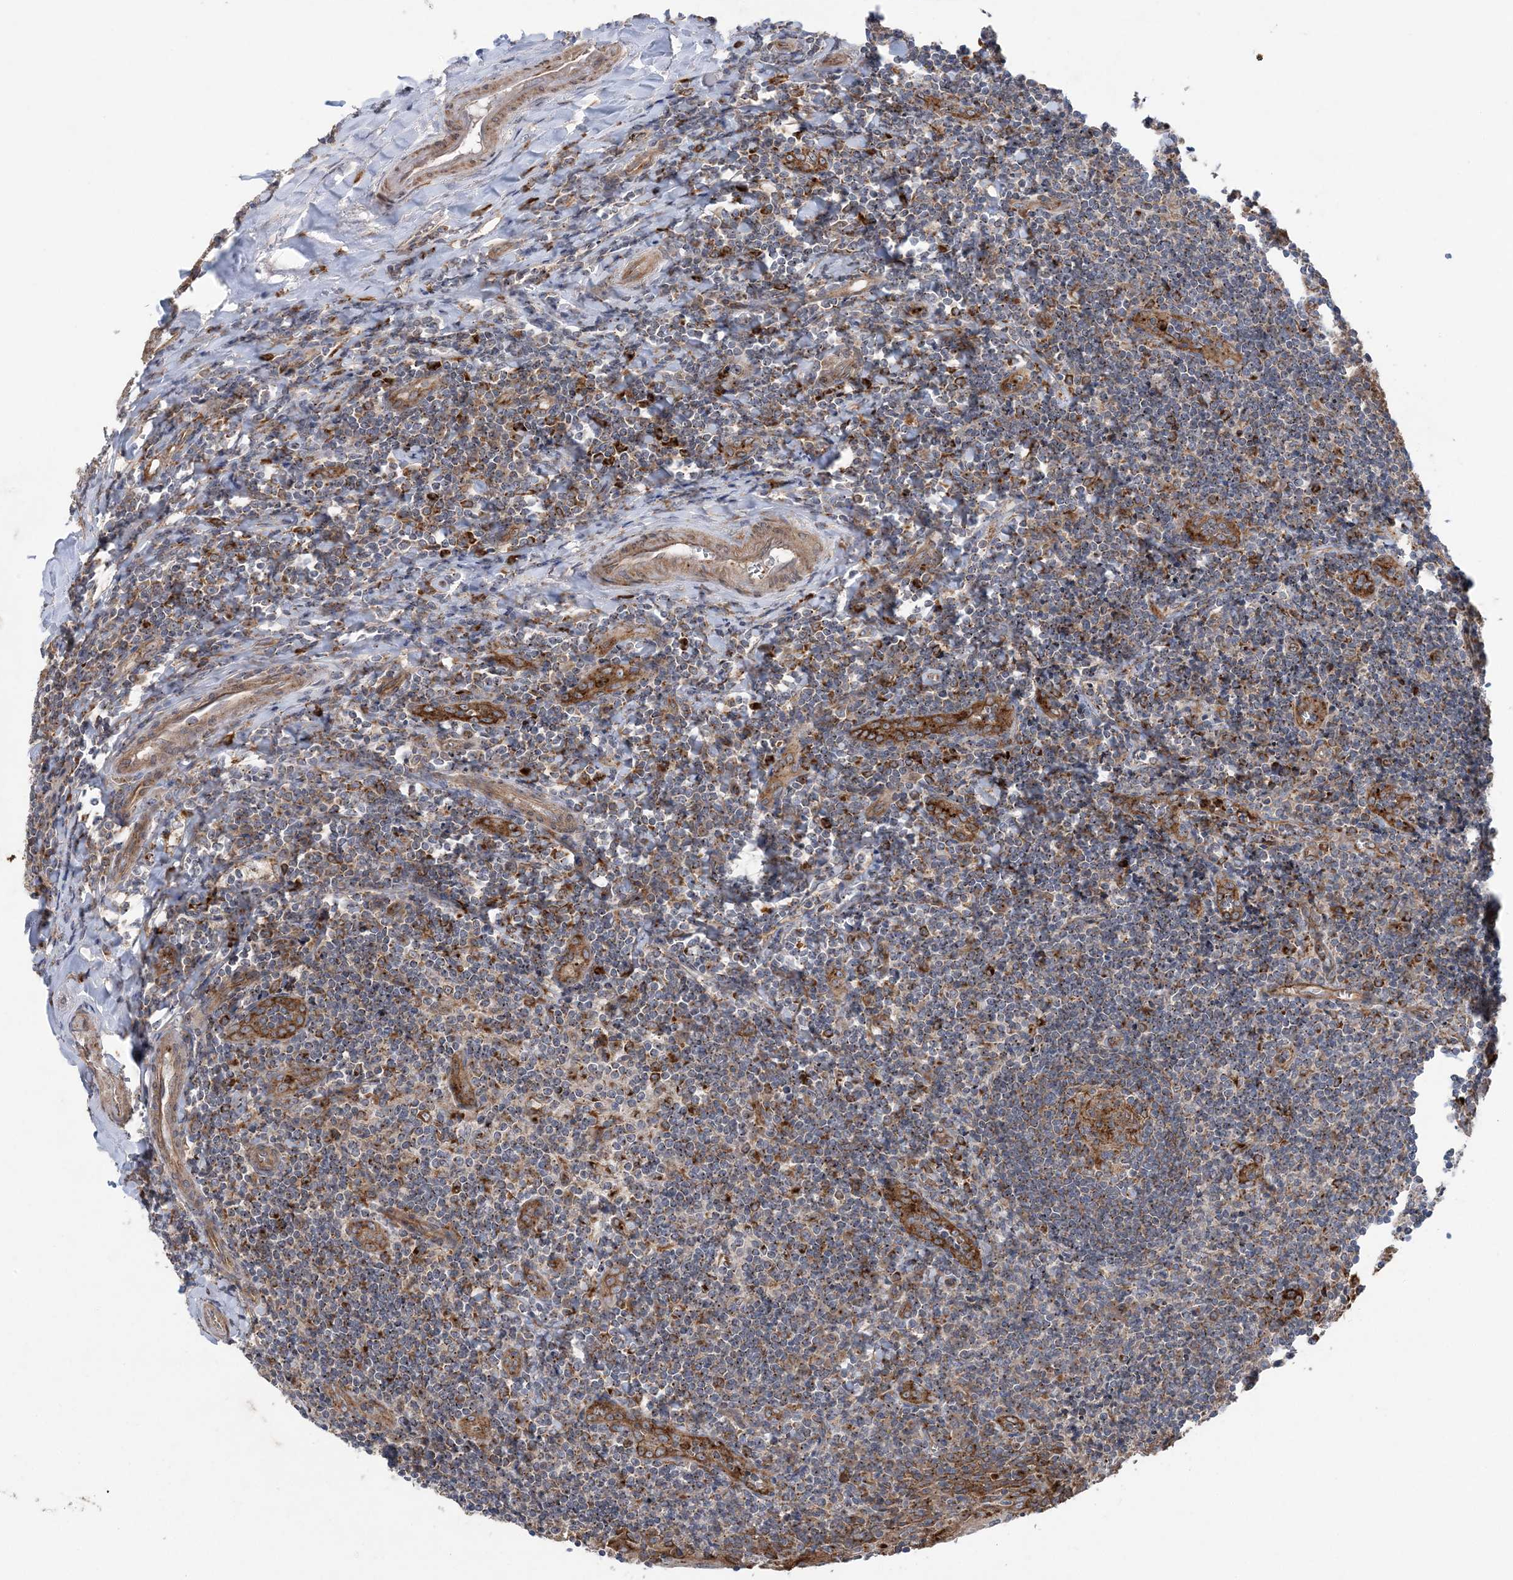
{"staining": {"intensity": "moderate", "quantity": "<25%", "location": "cytoplasmic/membranous"}, "tissue": "tonsil", "cell_type": "Germinal center cells", "image_type": "normal", "snomed": [{"axis": "morphology", "description": "Normal tissue, NOS"}, {"axis": "topography", "description": "Tonsil"}], "caption": "Immunohistochemistry (IHC) histopathology image of benign human tonsil stained for a protein (brown), which displays low levels of moderate cytoplasmic/membranous positivity in about <25% of germinal center cells.", "gene": "PTTG1IP", "patient": {"sex": "male", "age": 27}}